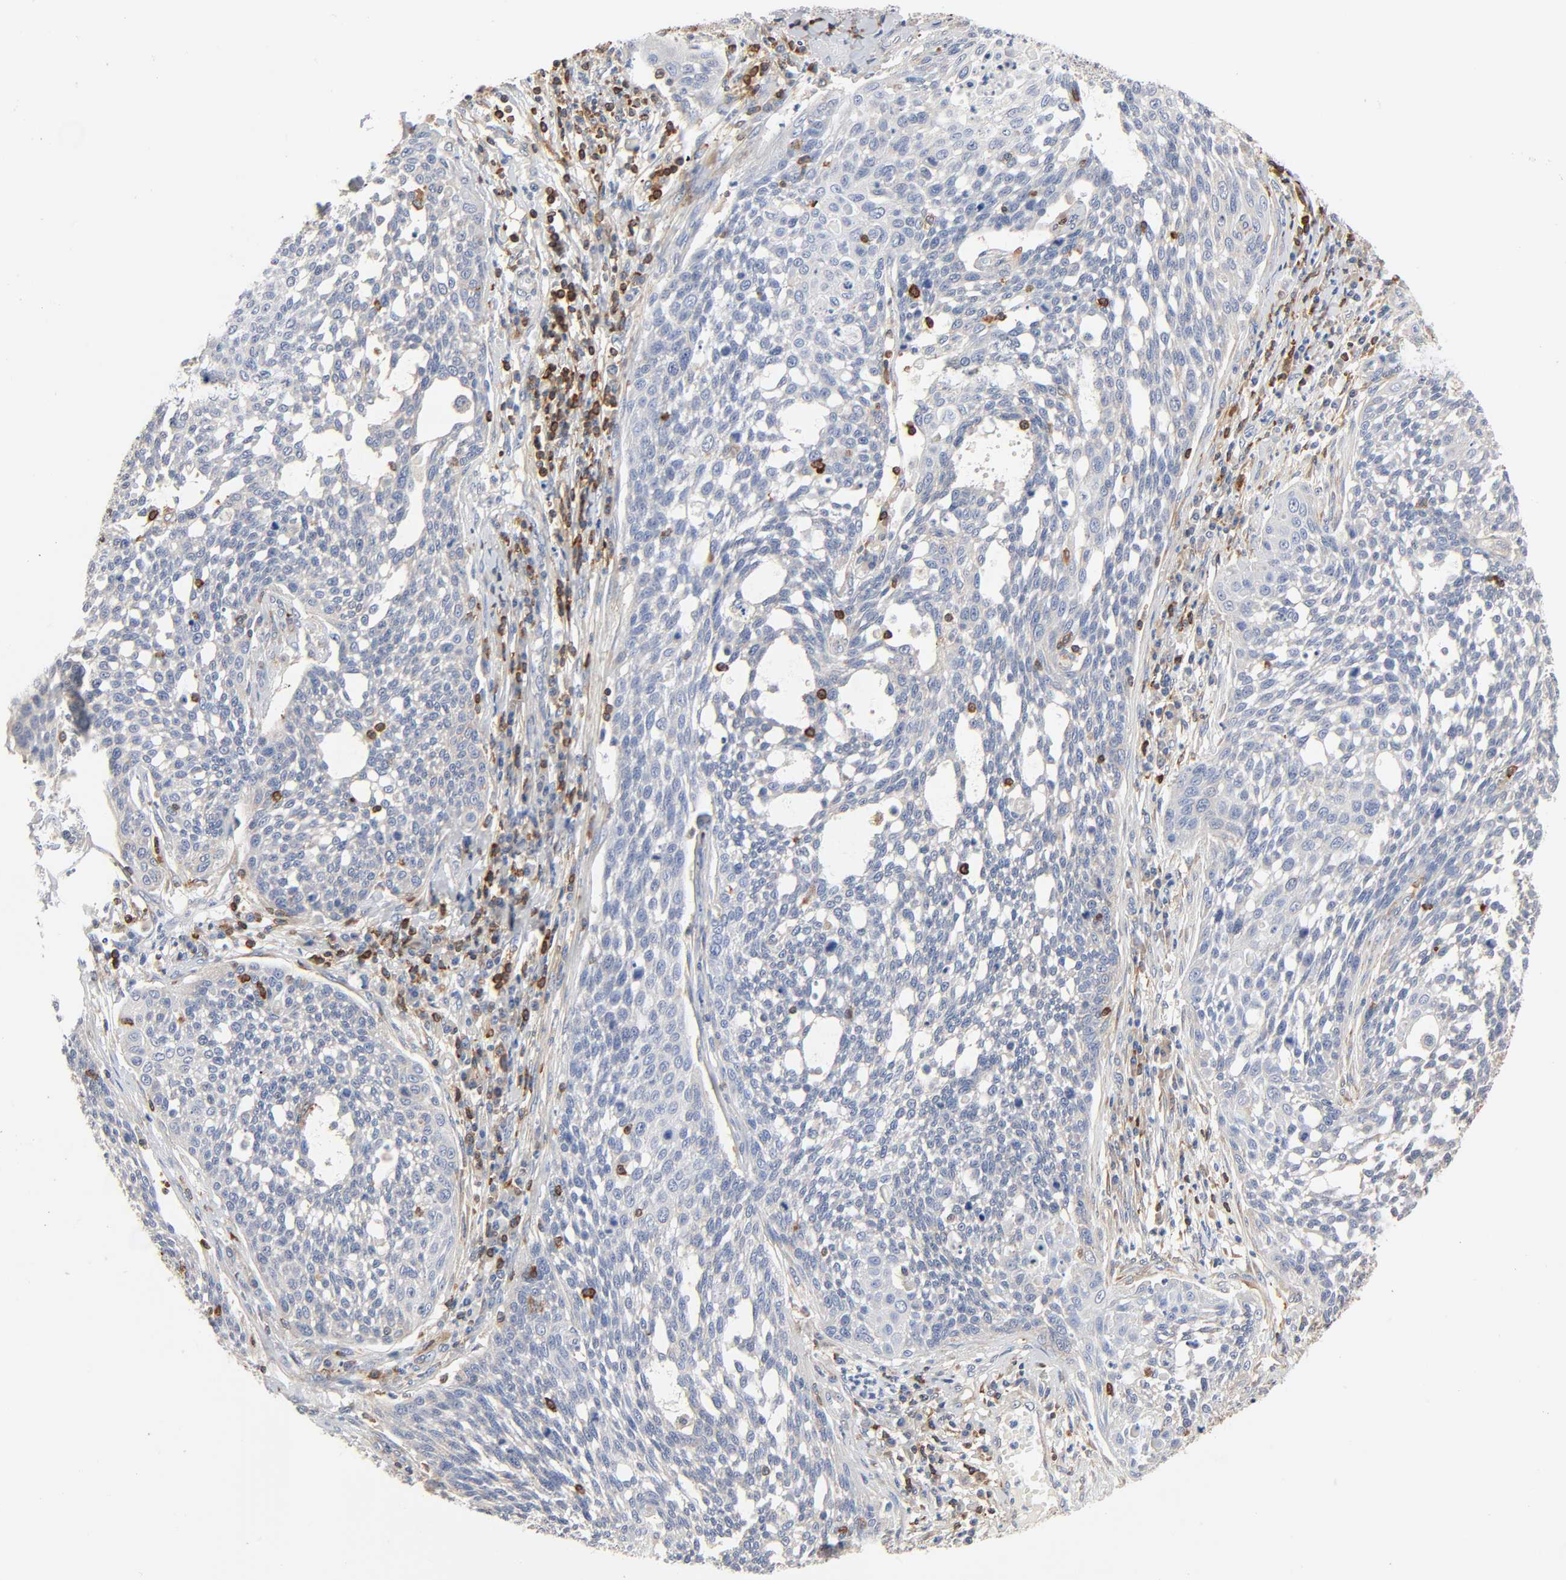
{"staining": {"intensity": "negative", "quantity": "none", "location": "none"}, "tissue": "cervical cancer", "cell_type": "Tumor cells", "image_type": "cancer", "snomed": [{"axis": "morphology", "description": "Squamous cell carcinoma, NOS"}, {"axis": "topography", "description": "Cervix"}], "caption": "The micrograph reveals no significant expression in tumor cells of cervical squamous cell carcinoma.", "gene": "BIN1", "patient": {"sex": "female", "age": 34}}